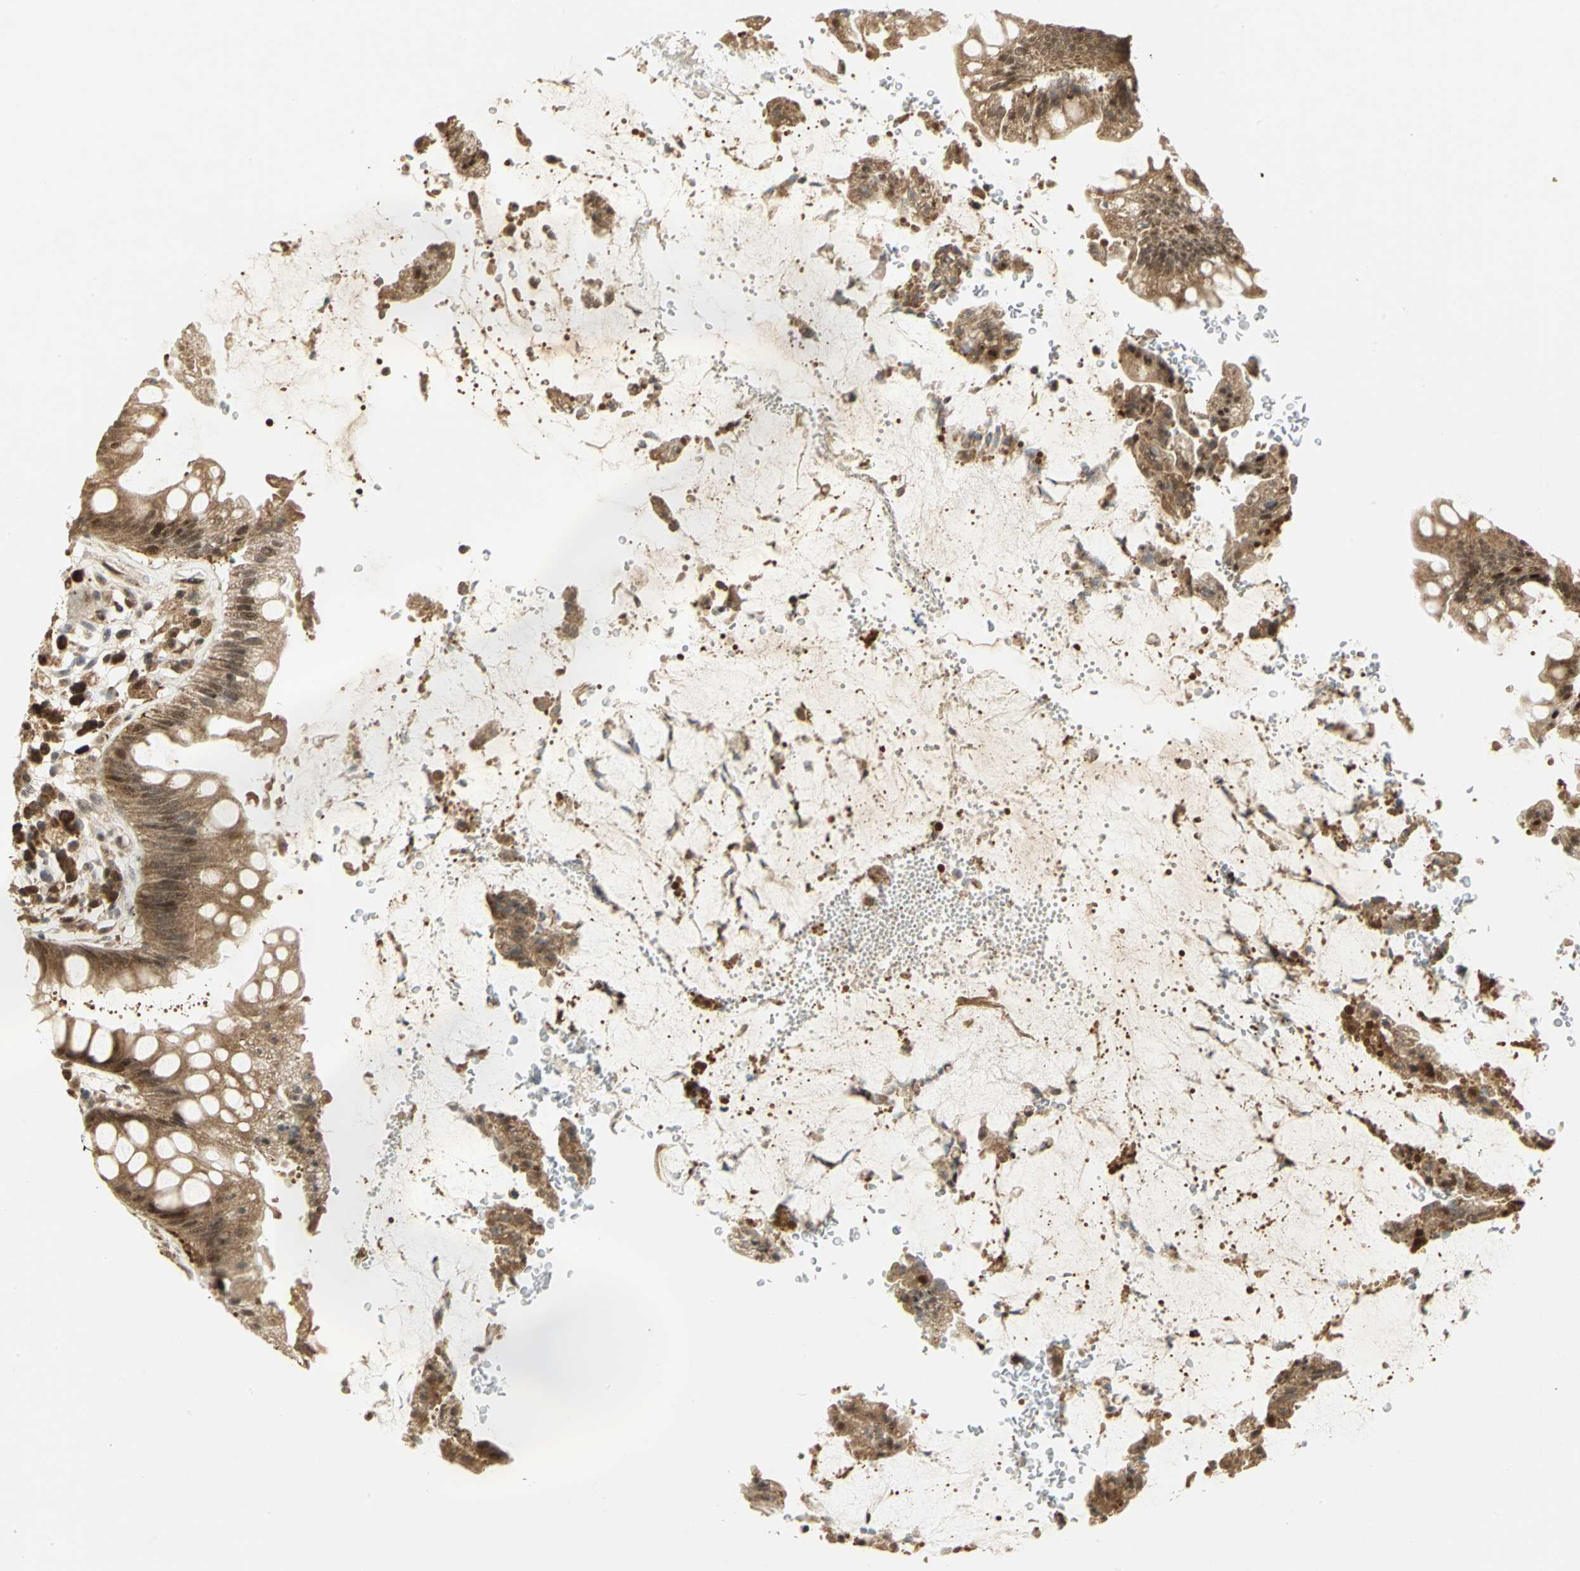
{"staining": {"intensity": "moderate", "quantity": ">75%", "location": "cytoplasmic/membranous,nuclear"}, "tissue": "rectum", "cell_type": "Glandular cells", "image_type": "normal", "snomed": [{"axis": "morphology", "description": "Normal tissue, NOS"}, {"axis": "topography", "description": "Rectum"}], "caption": "IHC image of normal human rectum stained for a protein (brown), which reveals medium levels of moderate cytoplasmic/membranous,nuclear positivity in about >75% of glandular cells.", "gene": "PSMC4", "patient": {"sex": "female", "age": 46}}